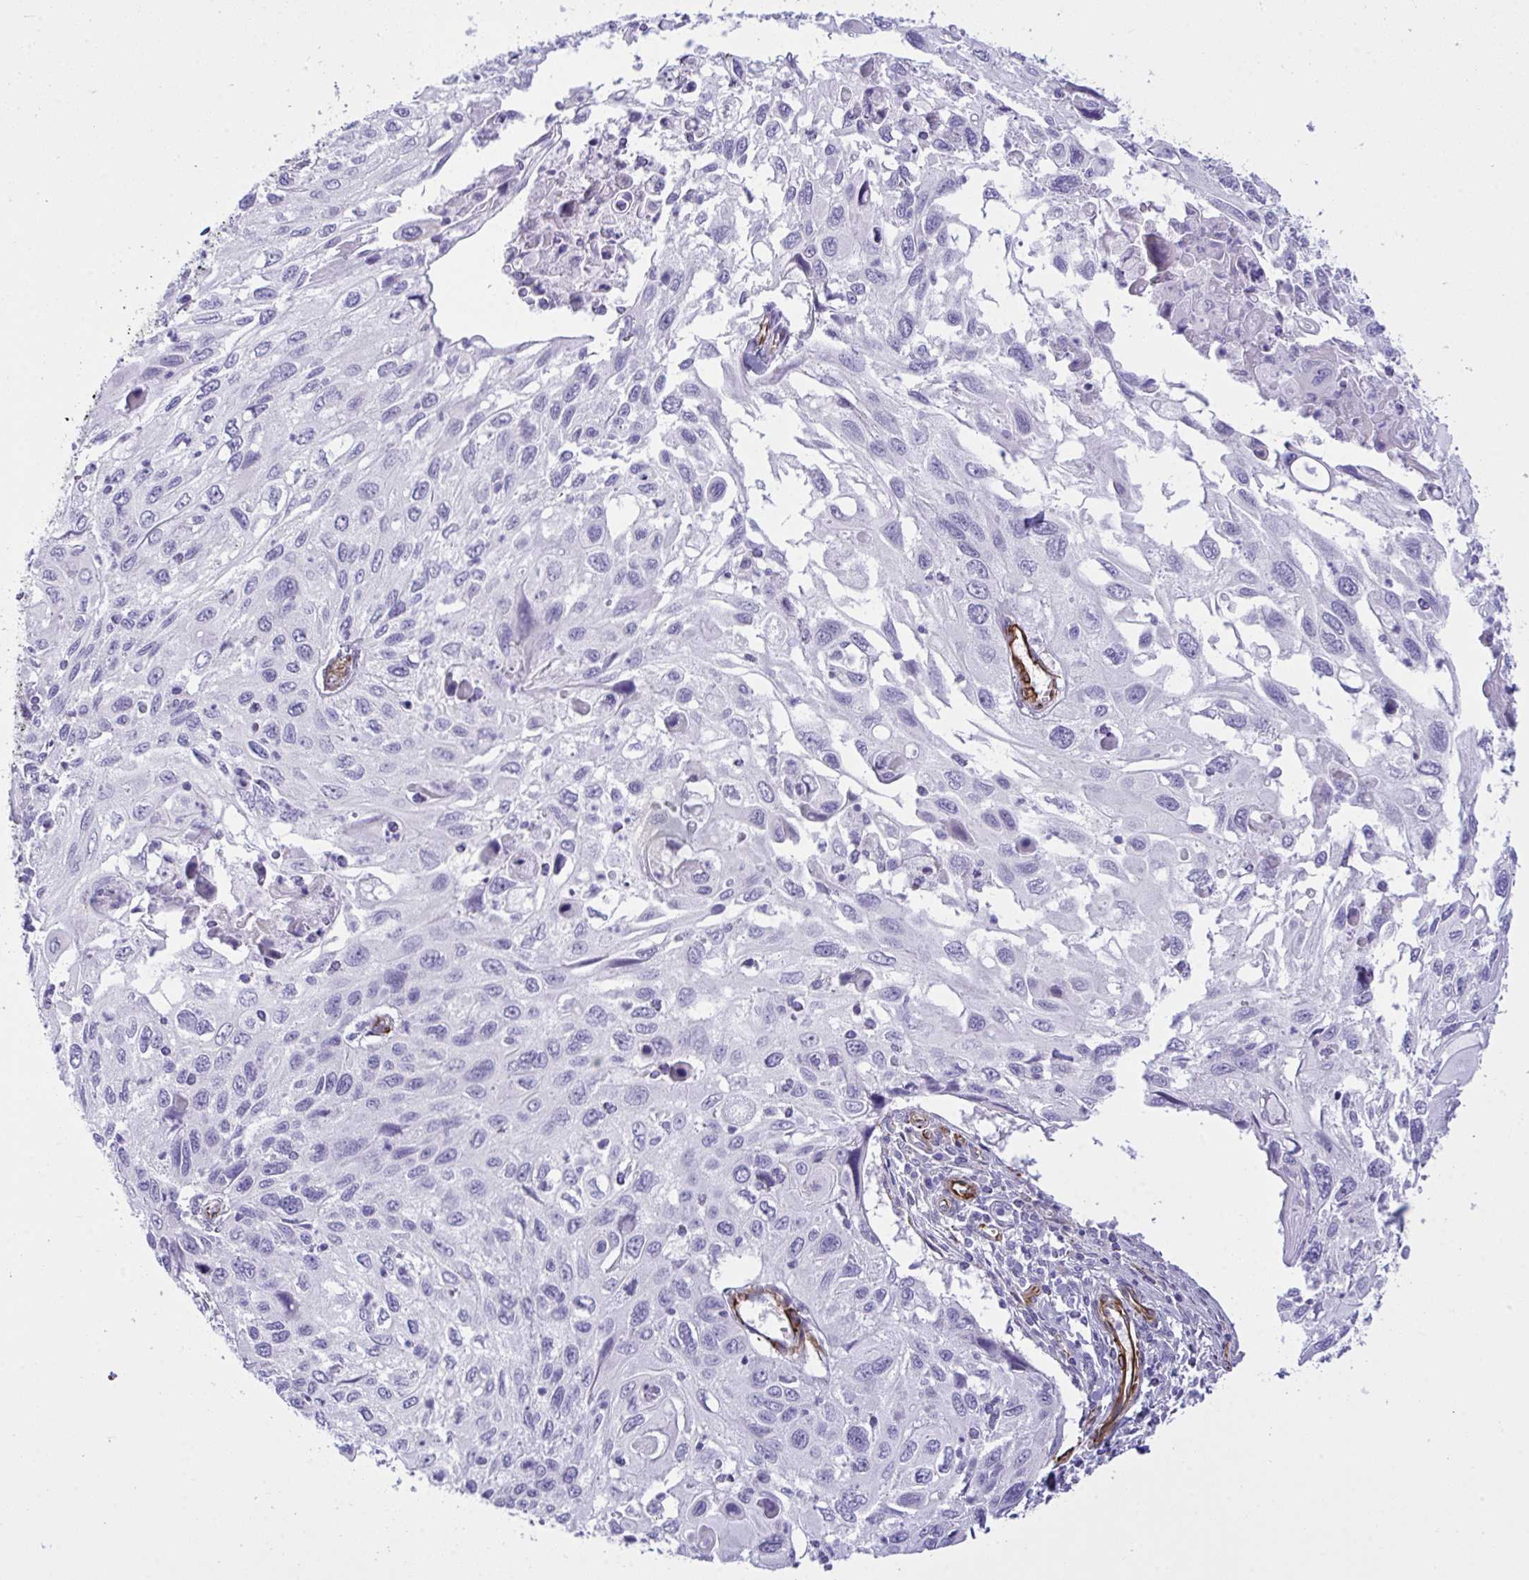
{"staining": {"intensity": "negative", "quantity": "none", "location": "none"}, "tissue": "cervical cancer", "cell_type": "Tumor cells", "image_type": "cancer", "snomed": [{"axis": "morphology", "description": "Squamous cell carcinoma, NOS"}, {"axis": "topography", "description": "Cervix"}], "caption": "This is a image of immunohistochemistry staining of cervical cancer (squamous cell carcinoma), which shows no staining in tumor cells. Brightfield microscopy of IHC stained with DAB (3,3'-diaminobenzidine) (brown) and hematoxylin (blue), captured at high magnification.", "gene": "SLC35B1", "patient": {"sex": "female", "age": 70}}